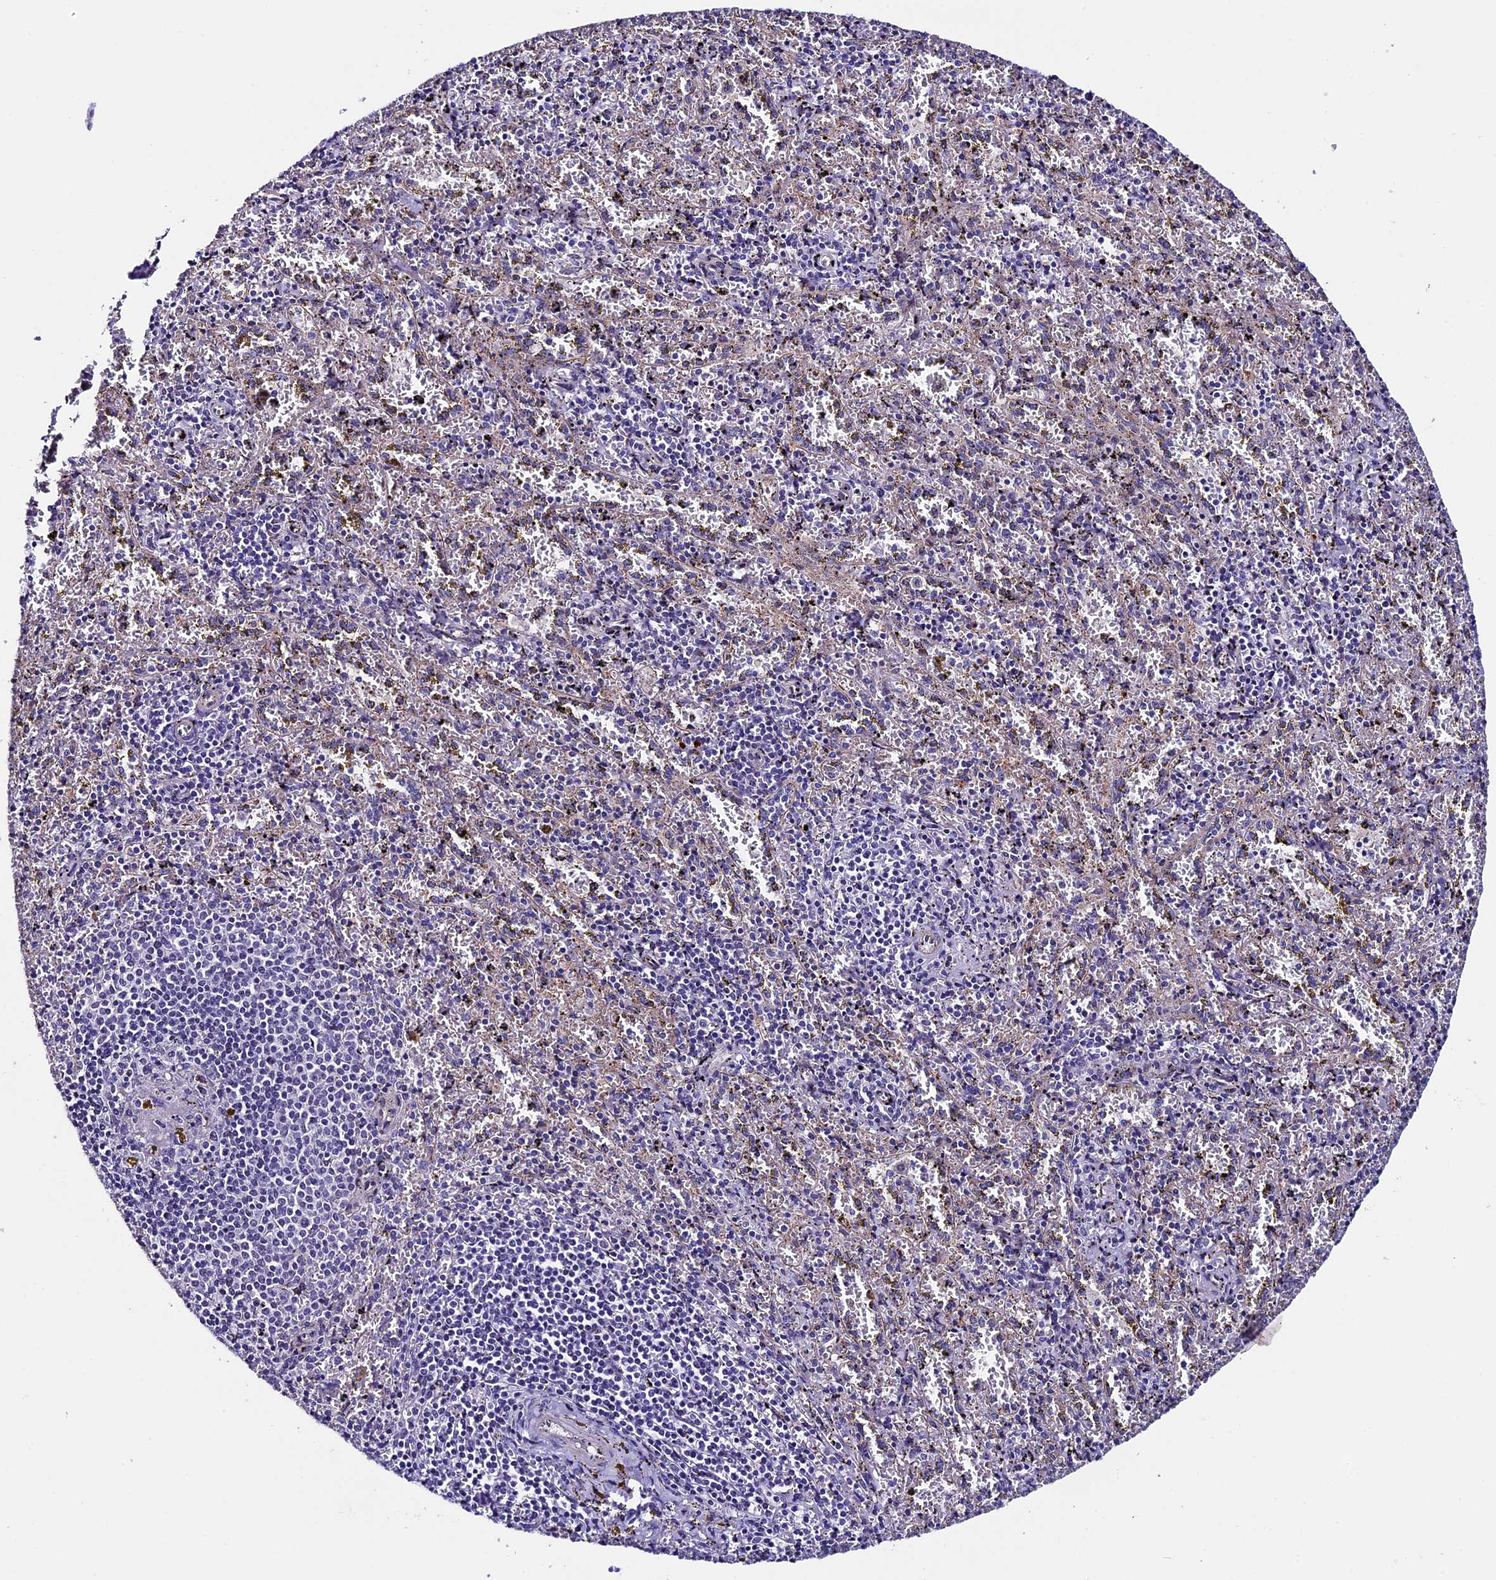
{"staining": {"intensity": "negative", "quantity": "none", "location": "none"}, "tissue": "spleen", "cell_type": "Cells in red pulp", "image_type": "normal", "snomed": [{"axis": "morphology", "description": "Normal tissue, NOS"}, {"axis": "topography", "description": "Spleen"}], "caption": "Immunohistochemistry (IHC) photomicrograph of benign spleen: spleen stained with DAB shows no significant protein staining in cells in red pulp.", "gene": "TMEM171", "patient": {"sex": "male", "age": 11}}